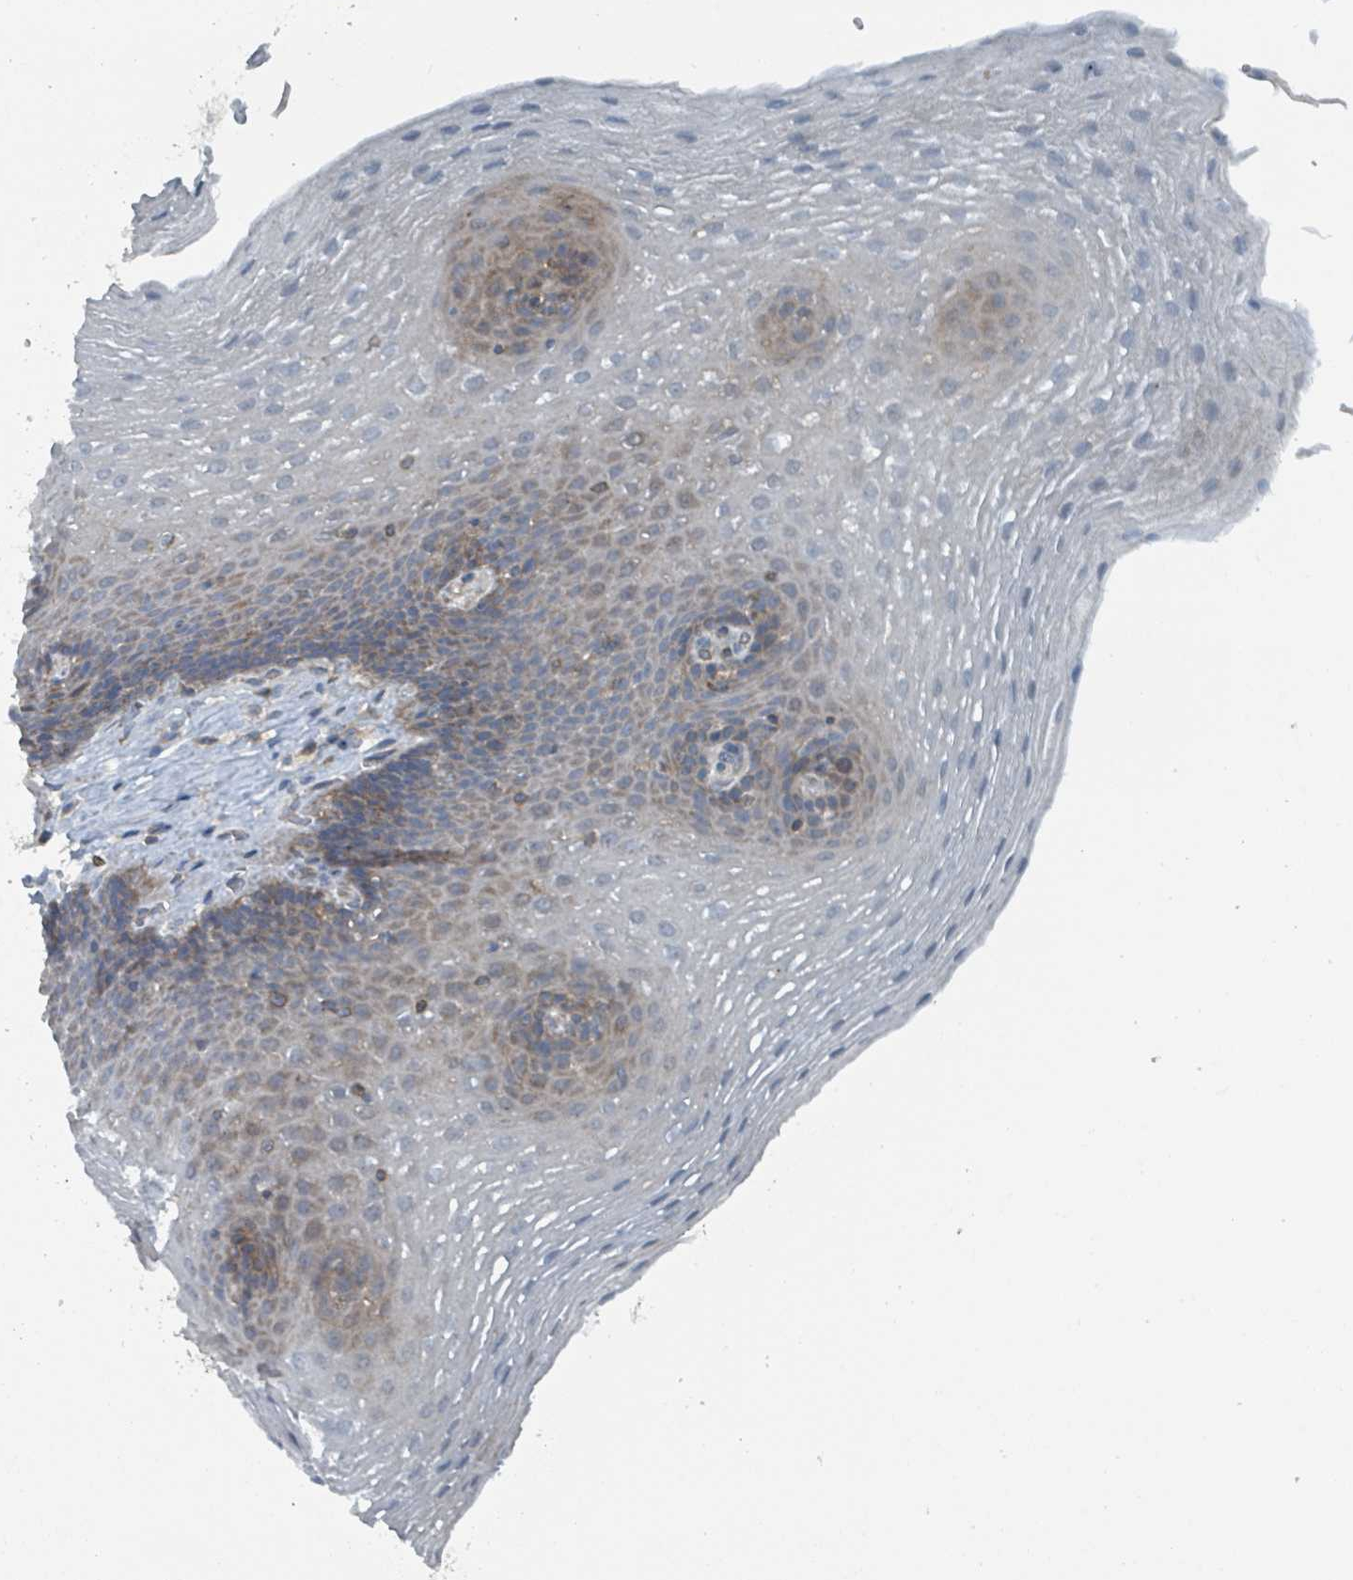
{"staining": {"intensity": "weak", "quantity": "<25%", "location": "cytoplasmic/membranous"}, "tissue": "esophagus", "cell_type": "Squamous epithelial cells", "image_type": "normal", "snomed": [{"axis": "morphology", "description": "Normal tissue, NOS"}, {"axis": "topography", "description": "Esophagus"}], "caption": "Unremarkable esophagus was stained to show a protein in brown. There is no significant staining in squamous epithelial cells. The staining was performed using DAB (3,3'-diaminobenzidine) to visualize the protein expression in brown, while the nuclei were stained in blue with hematoxylin (Magnification: 20x).", "gene": "ACBD4", "patient": {"sex": "female", "age": 66}}